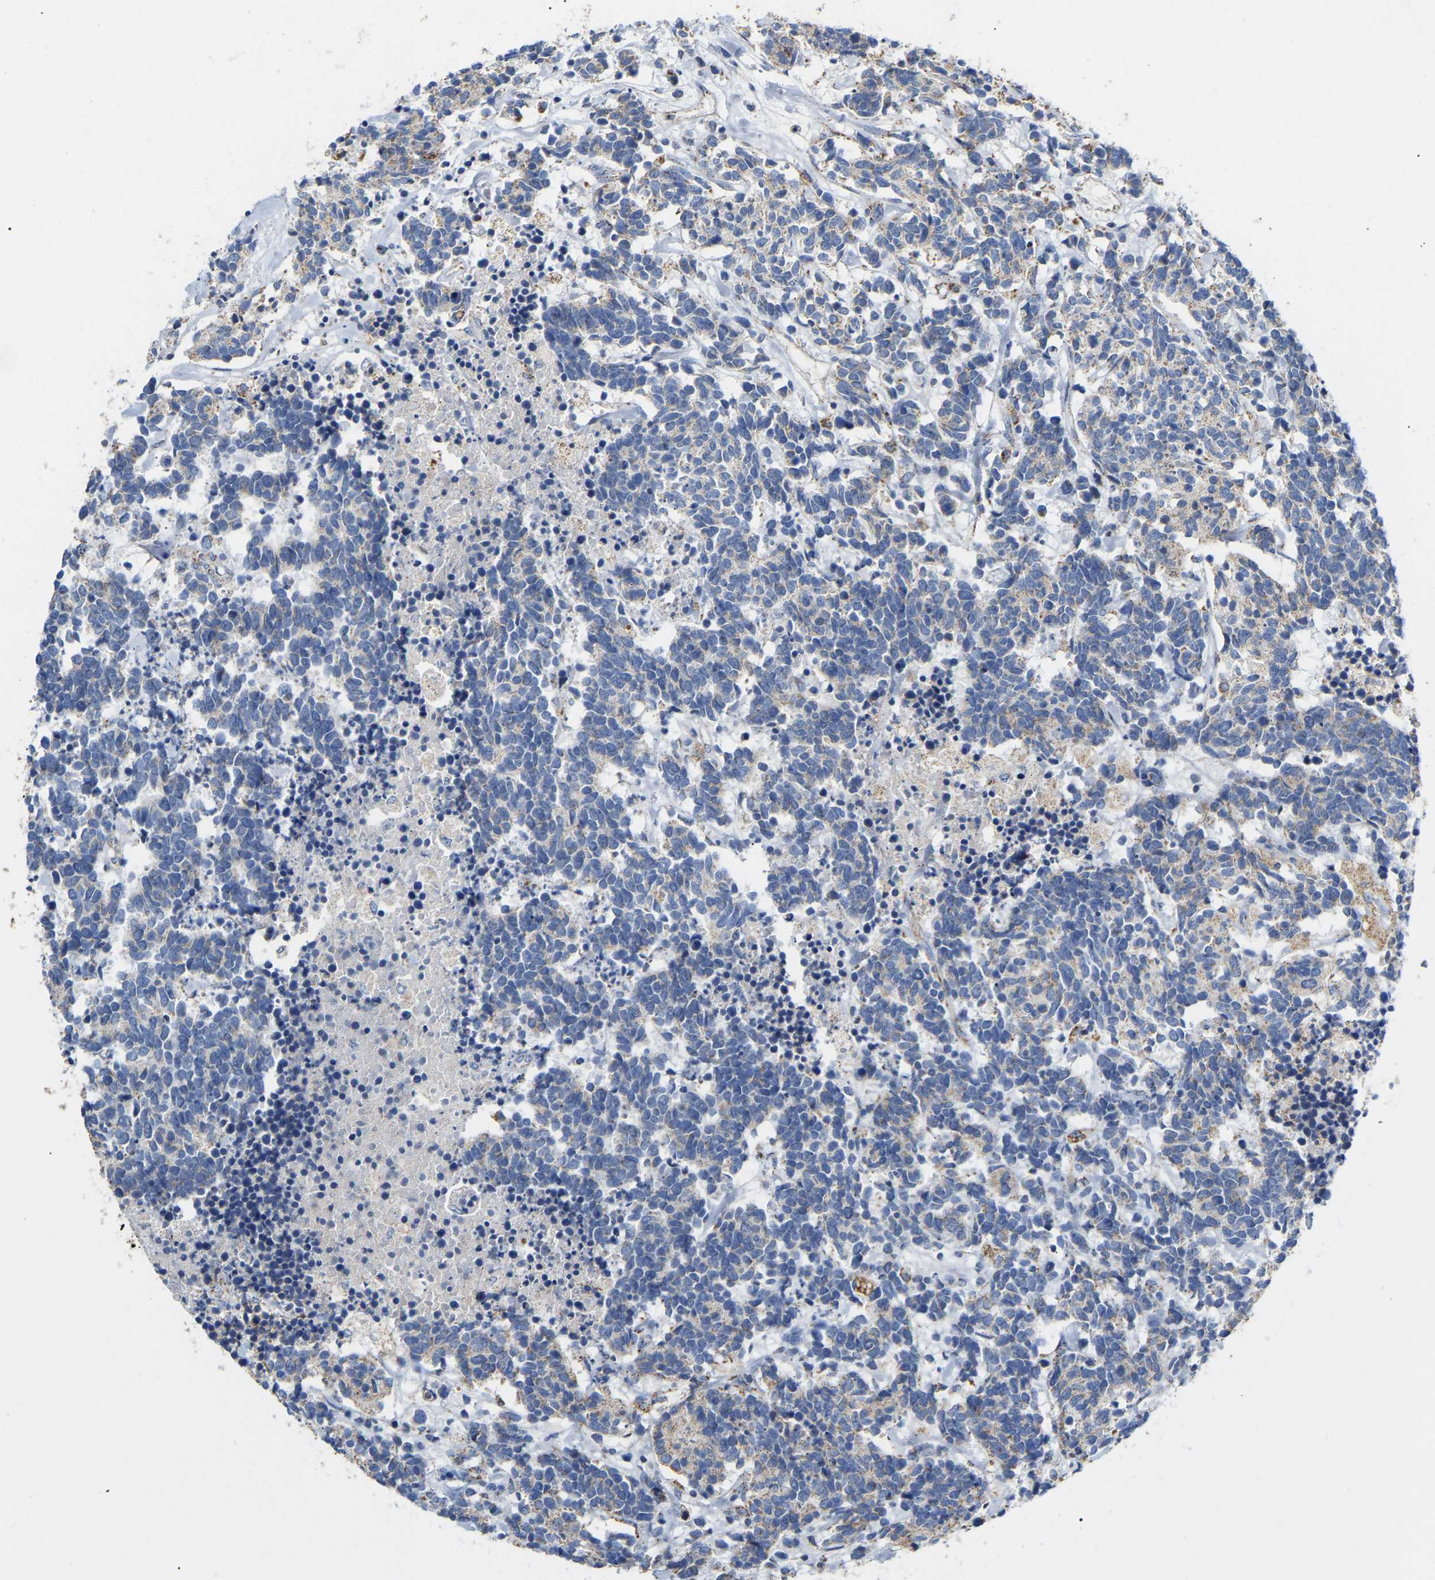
{"staining": {"intensity": "negative", "quantity": "none", "location": "none"}, "tissue": "carcinoid", "cell_type": "Tumor cells", "image_type": "cancer", "snomed": [{"axis": "morphology", "description": "Carcinoma, NOS"}, {"axis": "morphology", "description": "Carcinoid, malignant, NOS"}, {"axis": "topography", "description": "Urinary bladder"}], "caption": "Immunohistochemical staining of malignant carcinoid reveals no significant positivity in tumor cells.", "gene": "HIBADH", "patient": {"sex": "male", "age": 57}}